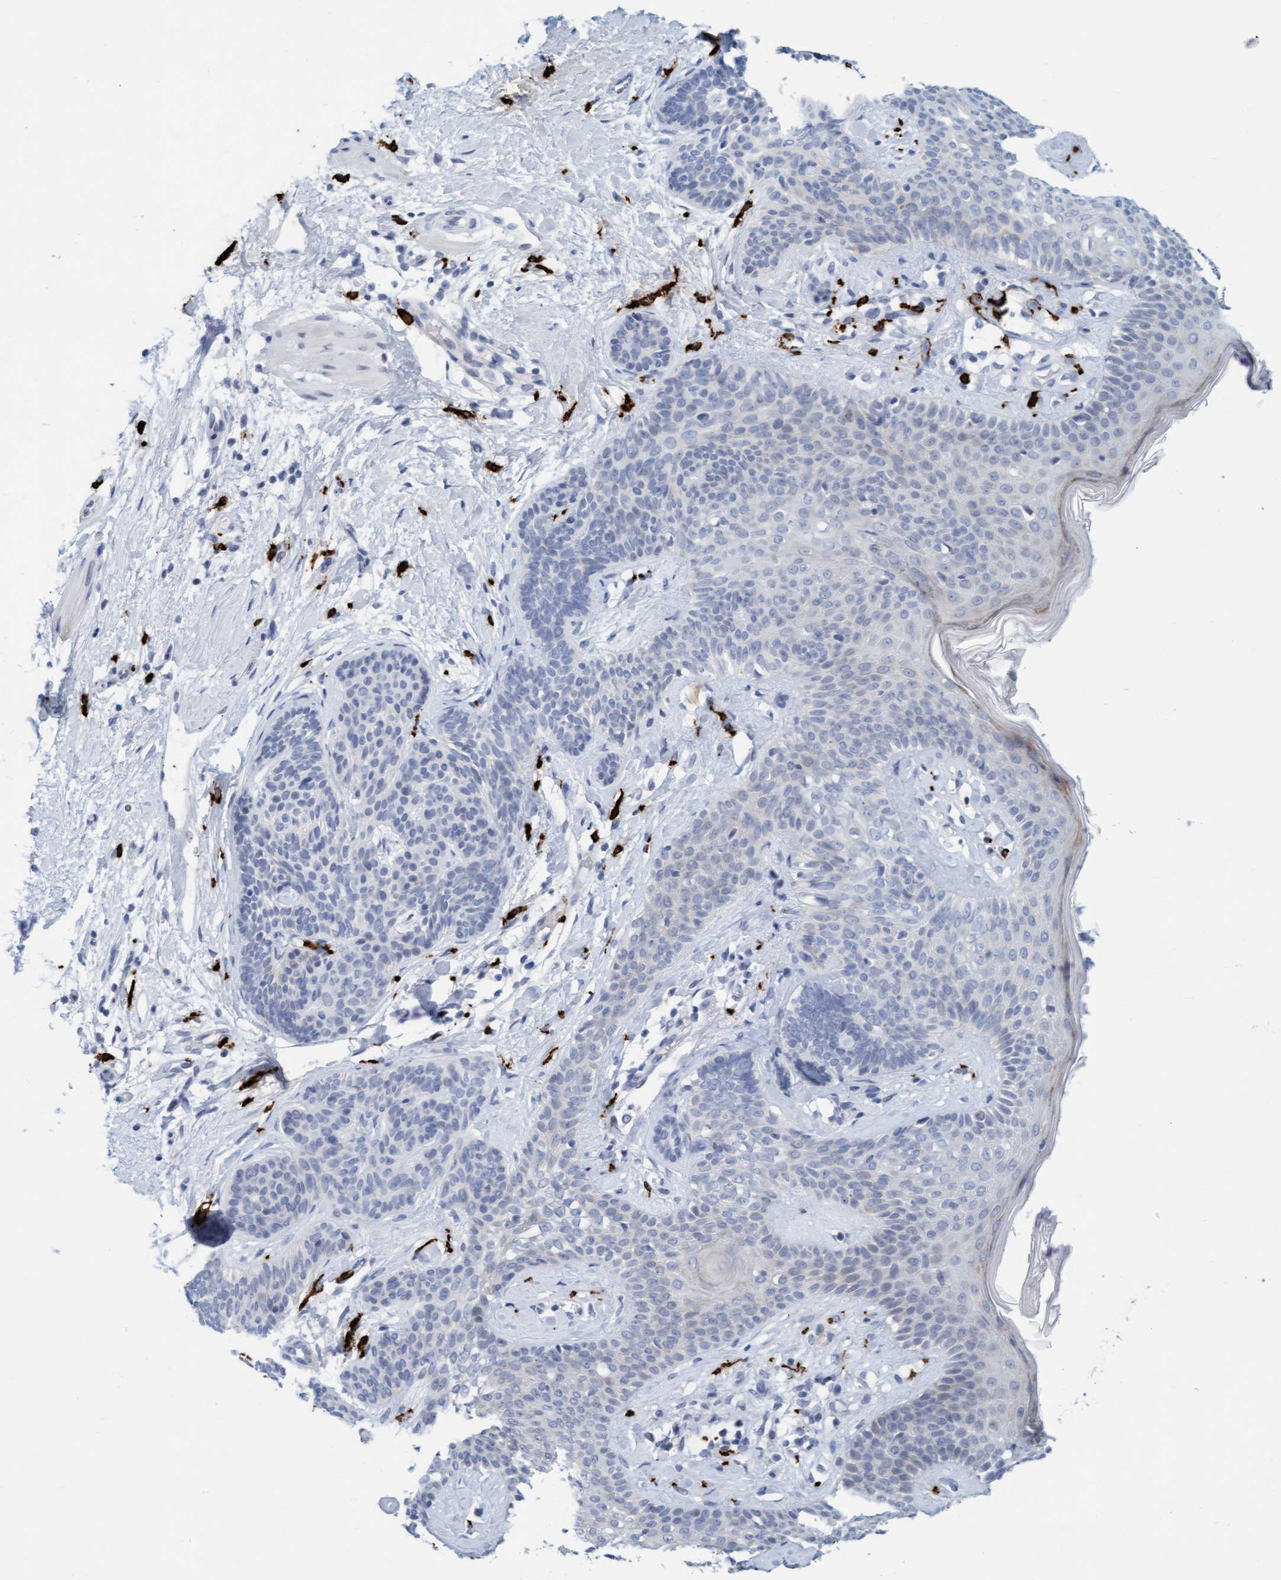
{"staining": {"intensity": "negative", "quantity": "none", "location": "none"}, "tissue": "skin cancer", "cell_type": "Tumor cells", "image_type": "cancer", "snomed": [{"axis": "morphology", "description": "Developmental malformation"}, {"axis": "morphology", "description": "Basal cell carcinoma"}, {"axis": "topography", "description": "Skin"}], "caption": "Immunohistochemistry histopathology image of neoplastic tissue: skin cancer stained with DAB (3,3'-diaminobenzidine) reveals no significant protein expression in tumor cells.", "gene": "CPA3", "patient": {"sex": "female", "age": 62}}